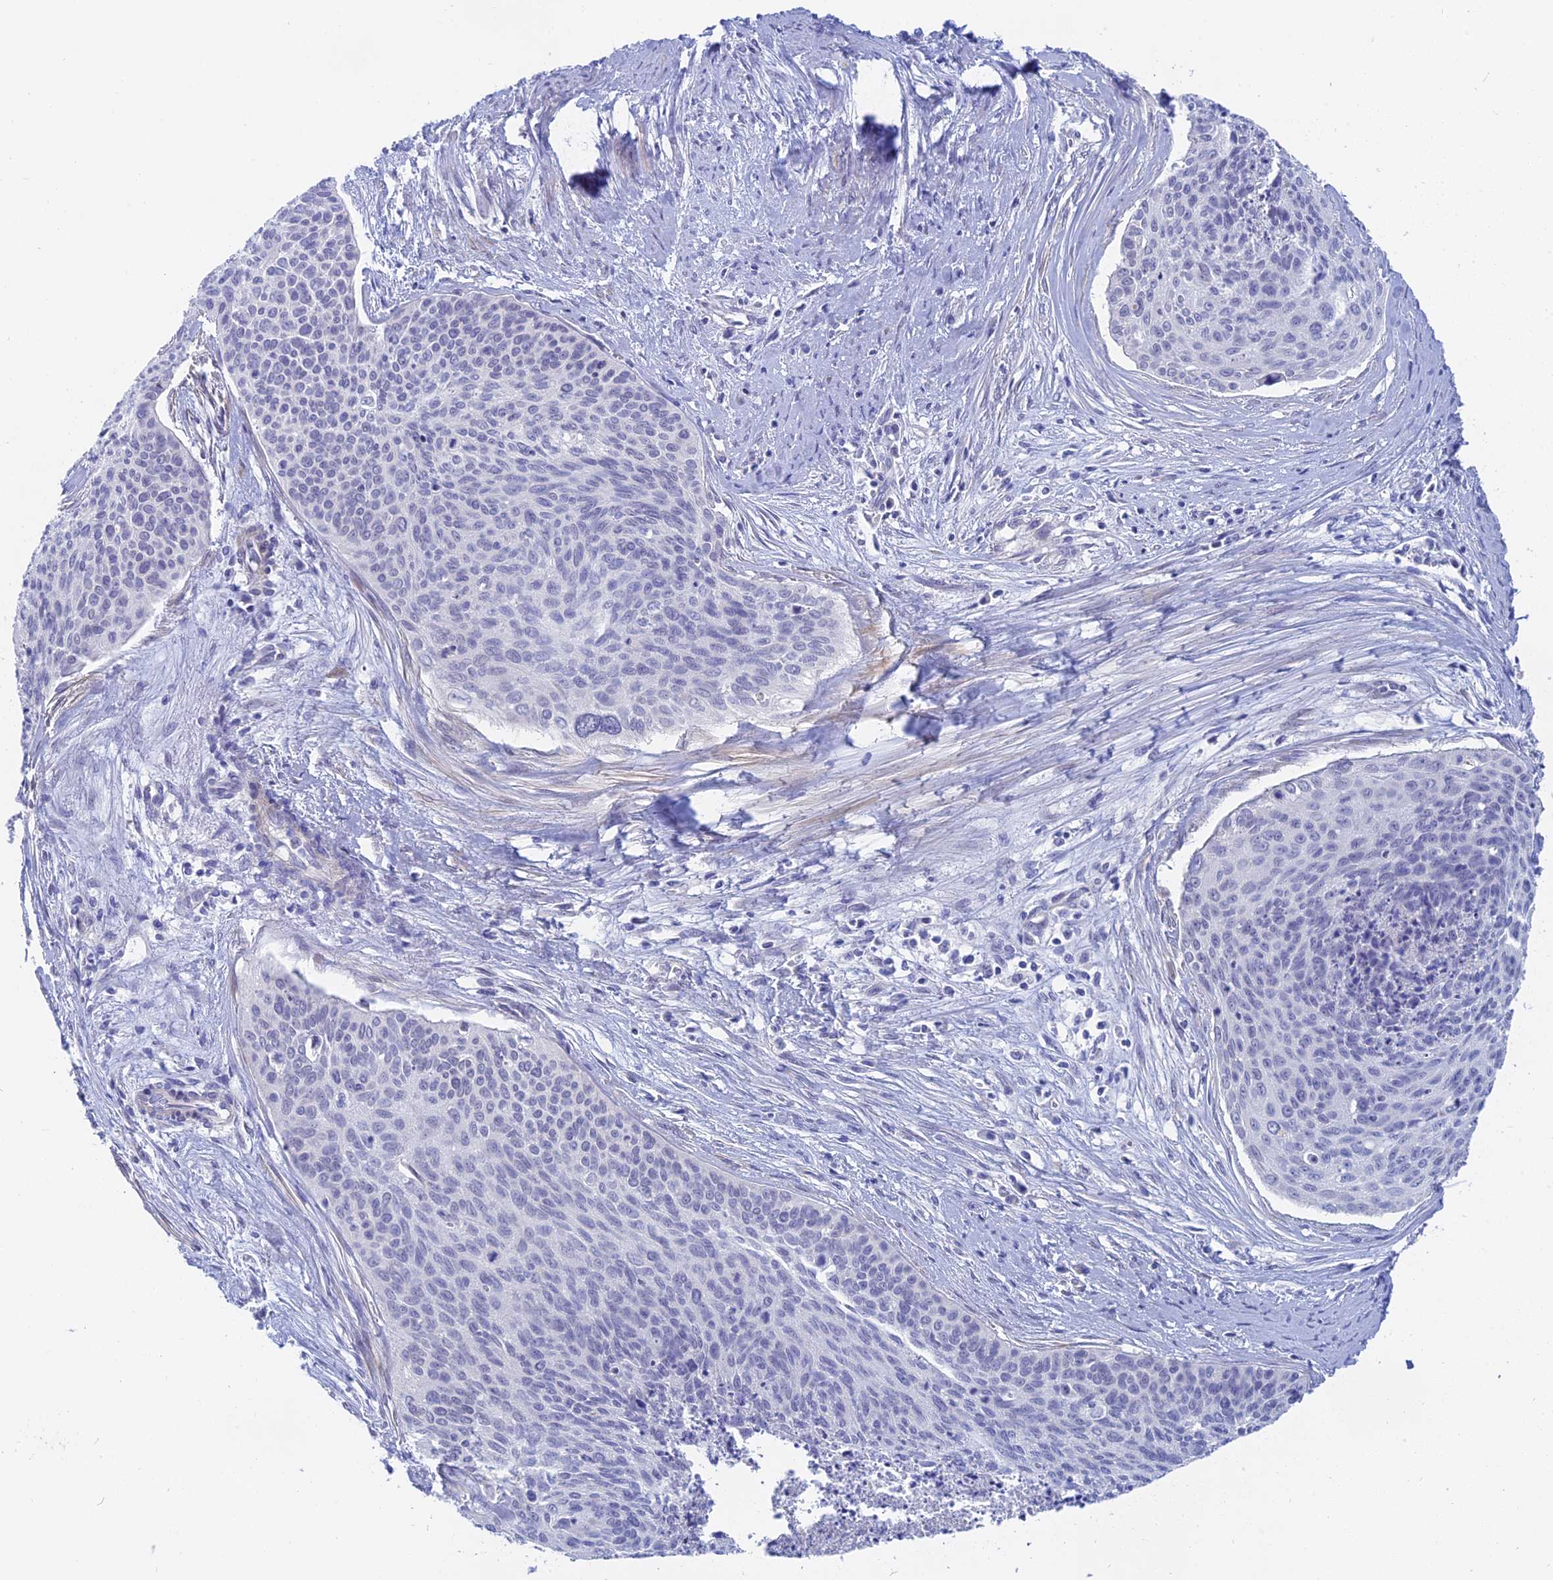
{"staining": {"intensity": "negative", "quantity": "none", "location": "none"}, "tissue": "cervical cancer", "cell_type": "Tumor cells", "image_type": "cancer", "snomed": [{"axis": "morphology", "description": "Squamous cell carcinoma, NOS"}, {"axis": "topography", "description": "Cervix"}], "caption": "Micrograph shows no significant protein staining in tumor cells of cervical squamous cell carcinoma. (DAB IHC with hematoxylin counter stain).", "gene": "GLB1L", "patient": {"sex": "female", "age": 55}}